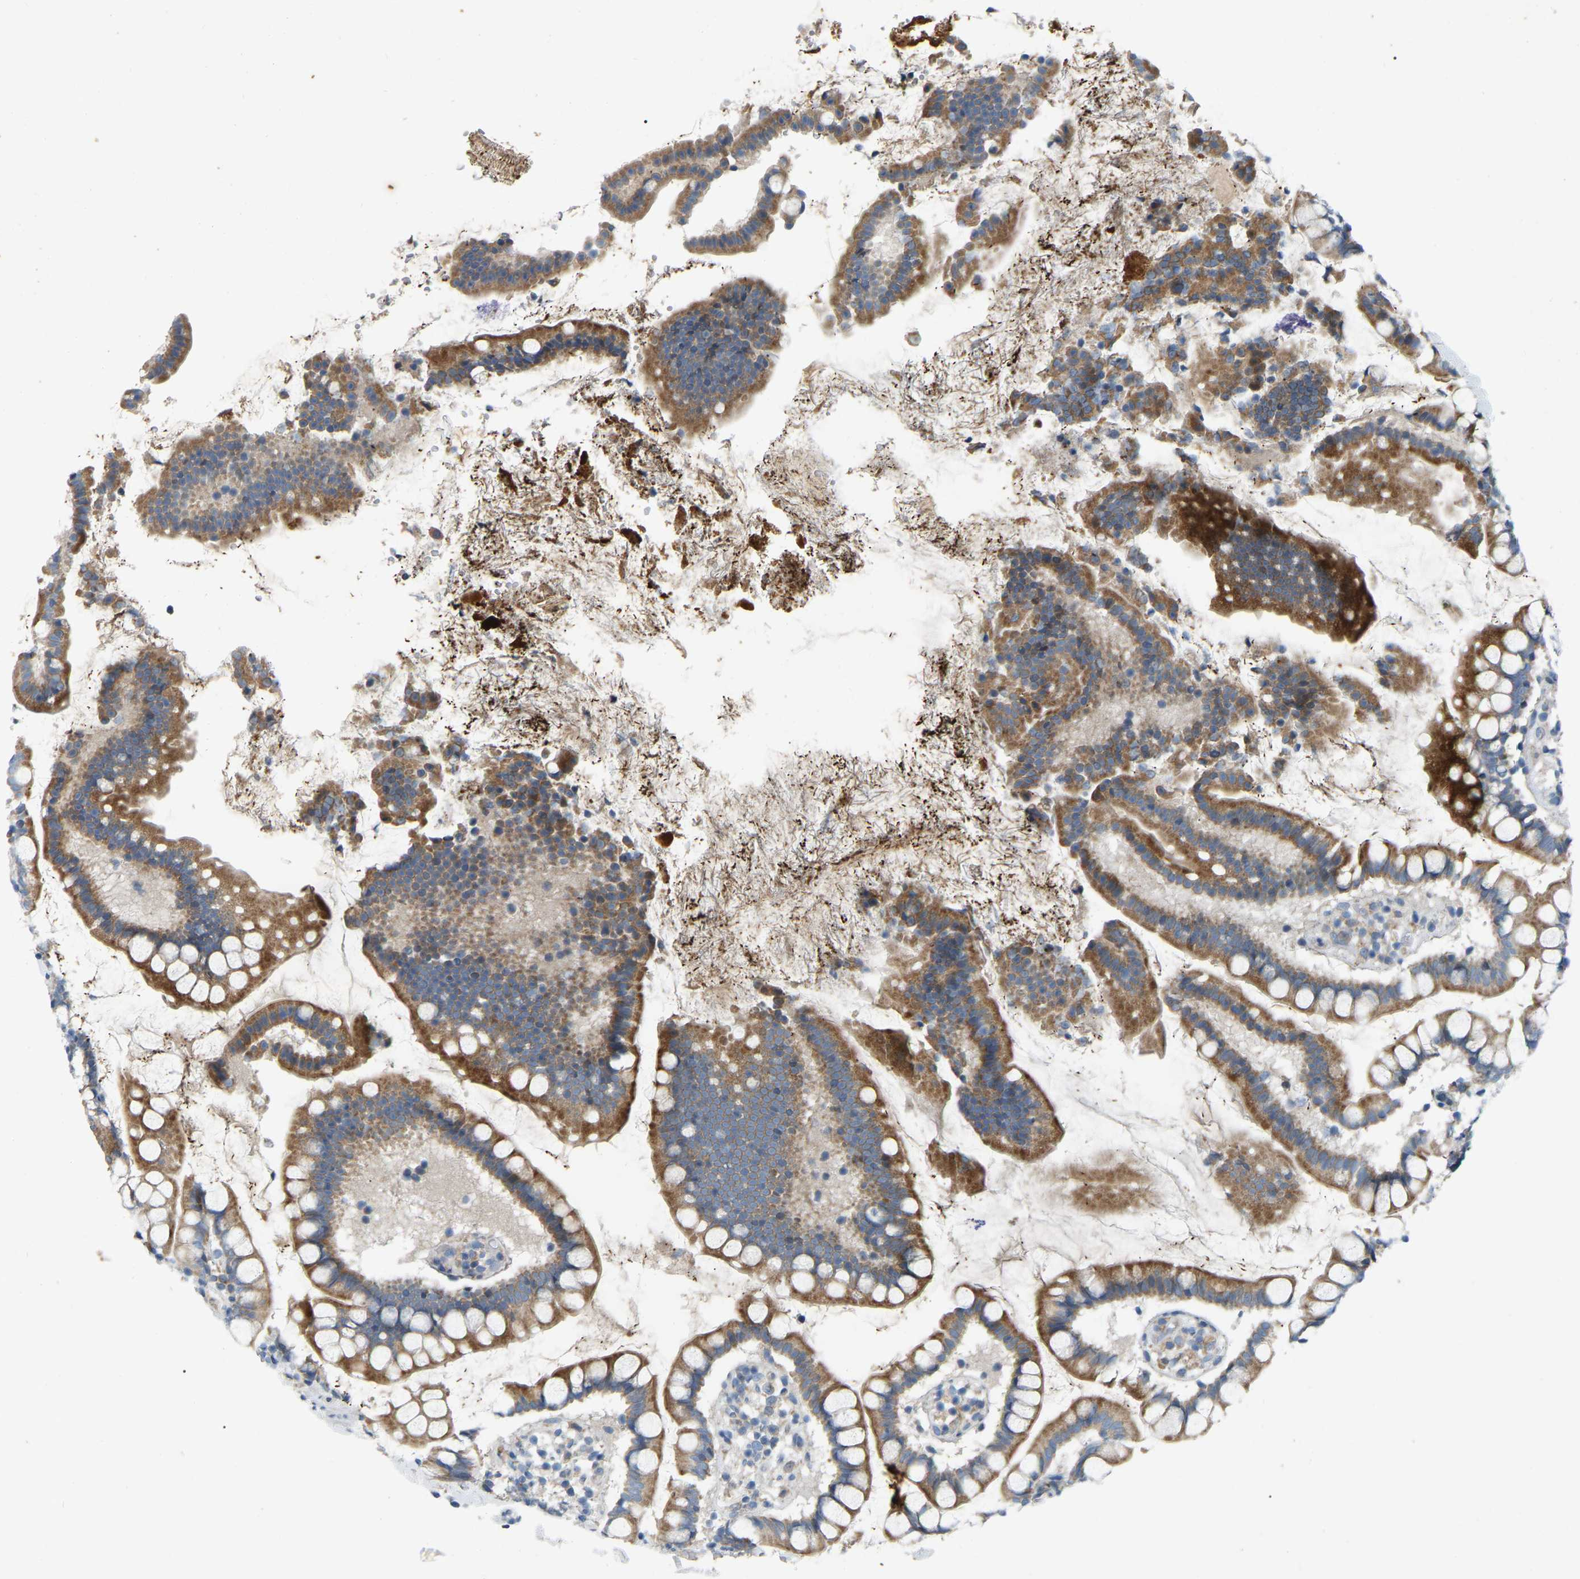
{"staining": {"intensity": "moderate", "quantity": ">75%", "location": "cytoplasmic/membranous"}, "tissue": "small intestine", "cell_type": "Glandular cells", "image_type": "normal", "snomed": [{"axis": "morphology", "description": "Normal tissue, NOS"}, {"axis": "topography", "description": "Small intestine"}], "caption": "A high-resolution image shows IHC staining of benign small intestine, which reveals moderate cytoplasmic/membranous expression in approximately >75% of glandular cells.", "gene": "ENSG00000283765", "patient": {"sex": "female", "age": 84}}